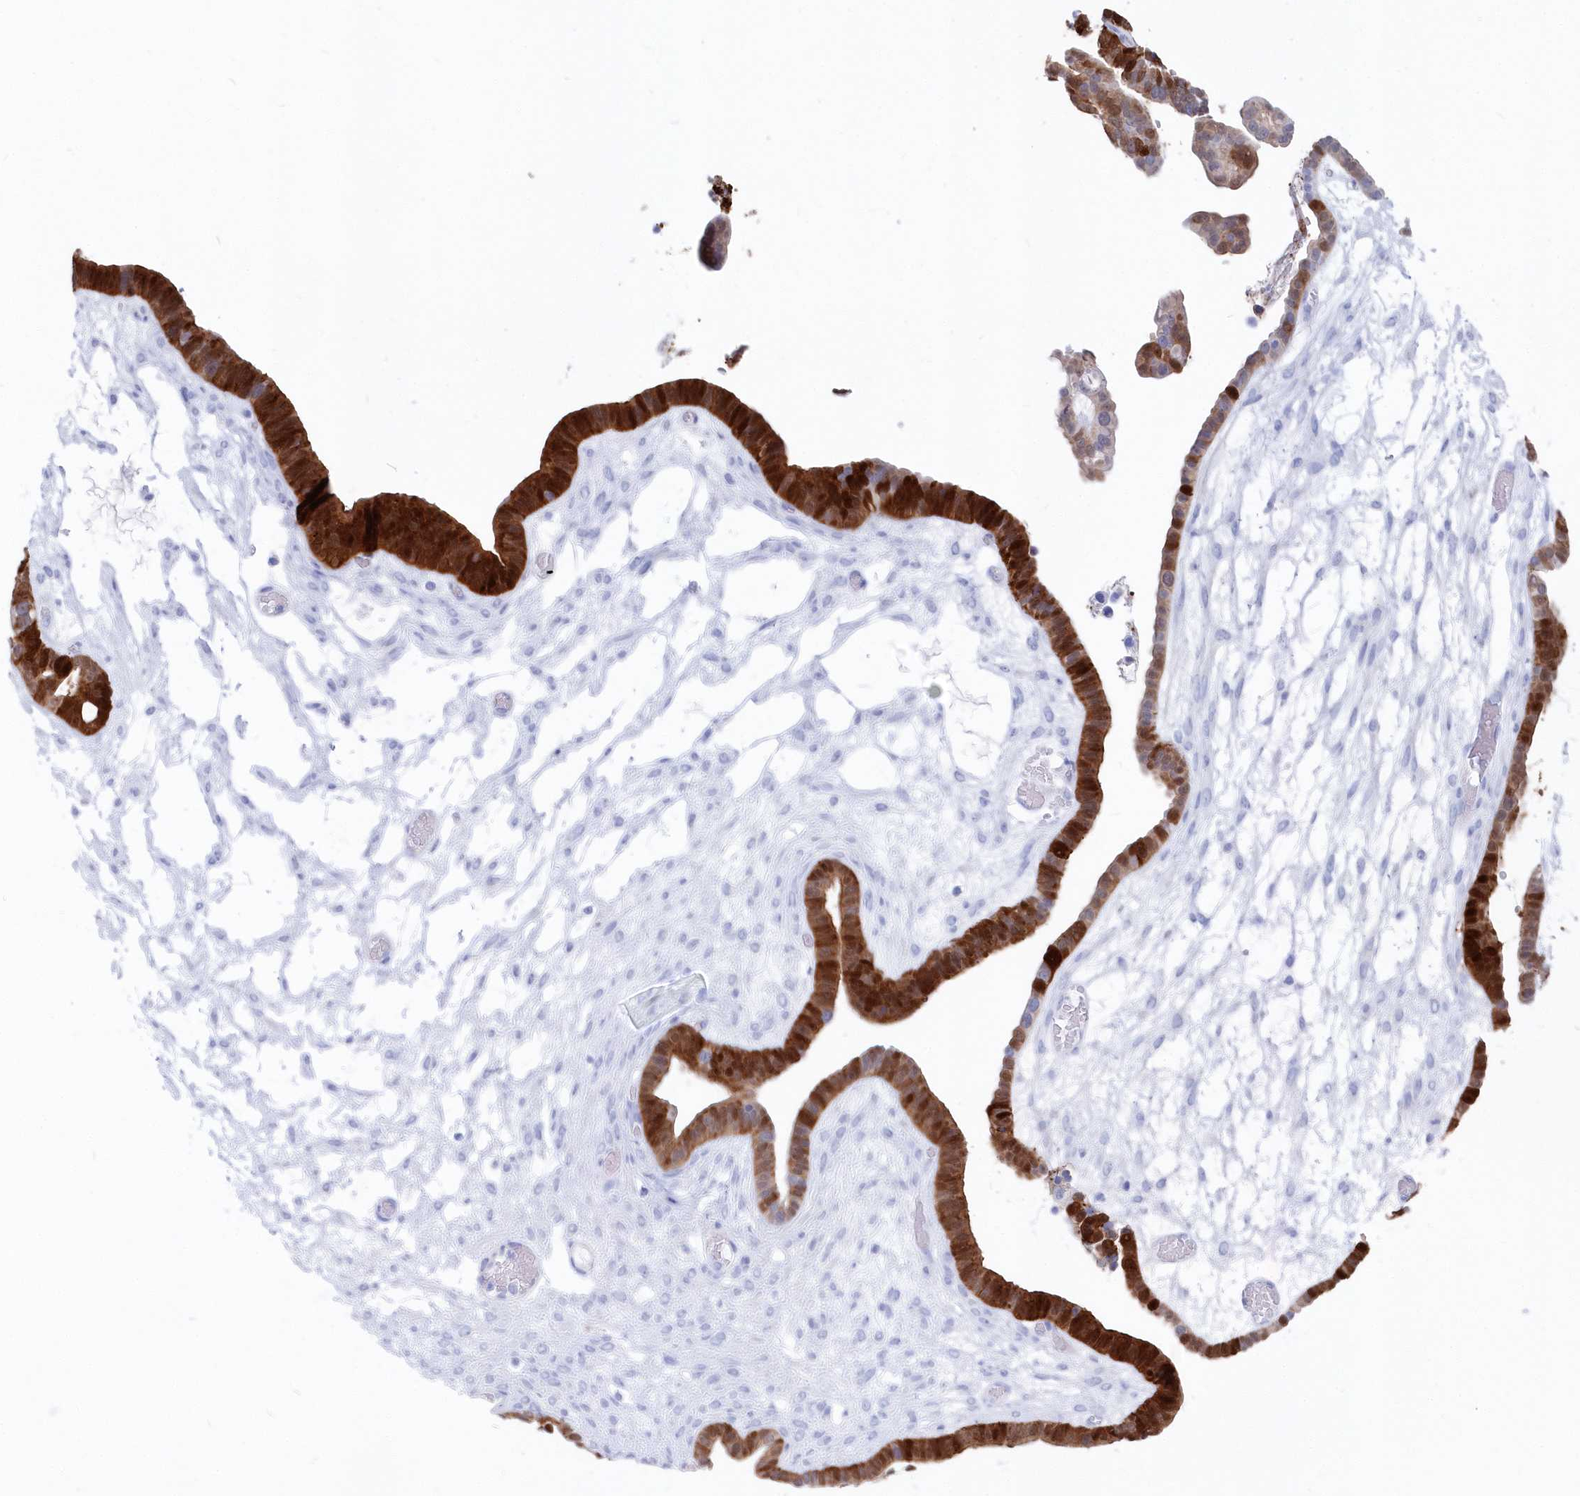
{"staining": {"intensity": "strong", "quantity": ">75%", "location": "cytoplasmic/membranous"}, "tissue": "ovarian cancer", "cell_type": "Tumor cells", "image_type": "cancer", "snomed": [{"axis": "morphology", "description": "Cystadenocarcinoma, serous, NOS"}, {"axis": "topography", "description": "Ovary"}], "caption": "Human ovarian cancer (serous cystadenocarcinoma) stained with a brown dye shows strong cytoplasmic/membranous positive positivity in about >75% of tumor cells.", "gene": "CSNK1G2", "patient": {"sex": "female", "age": 56}}